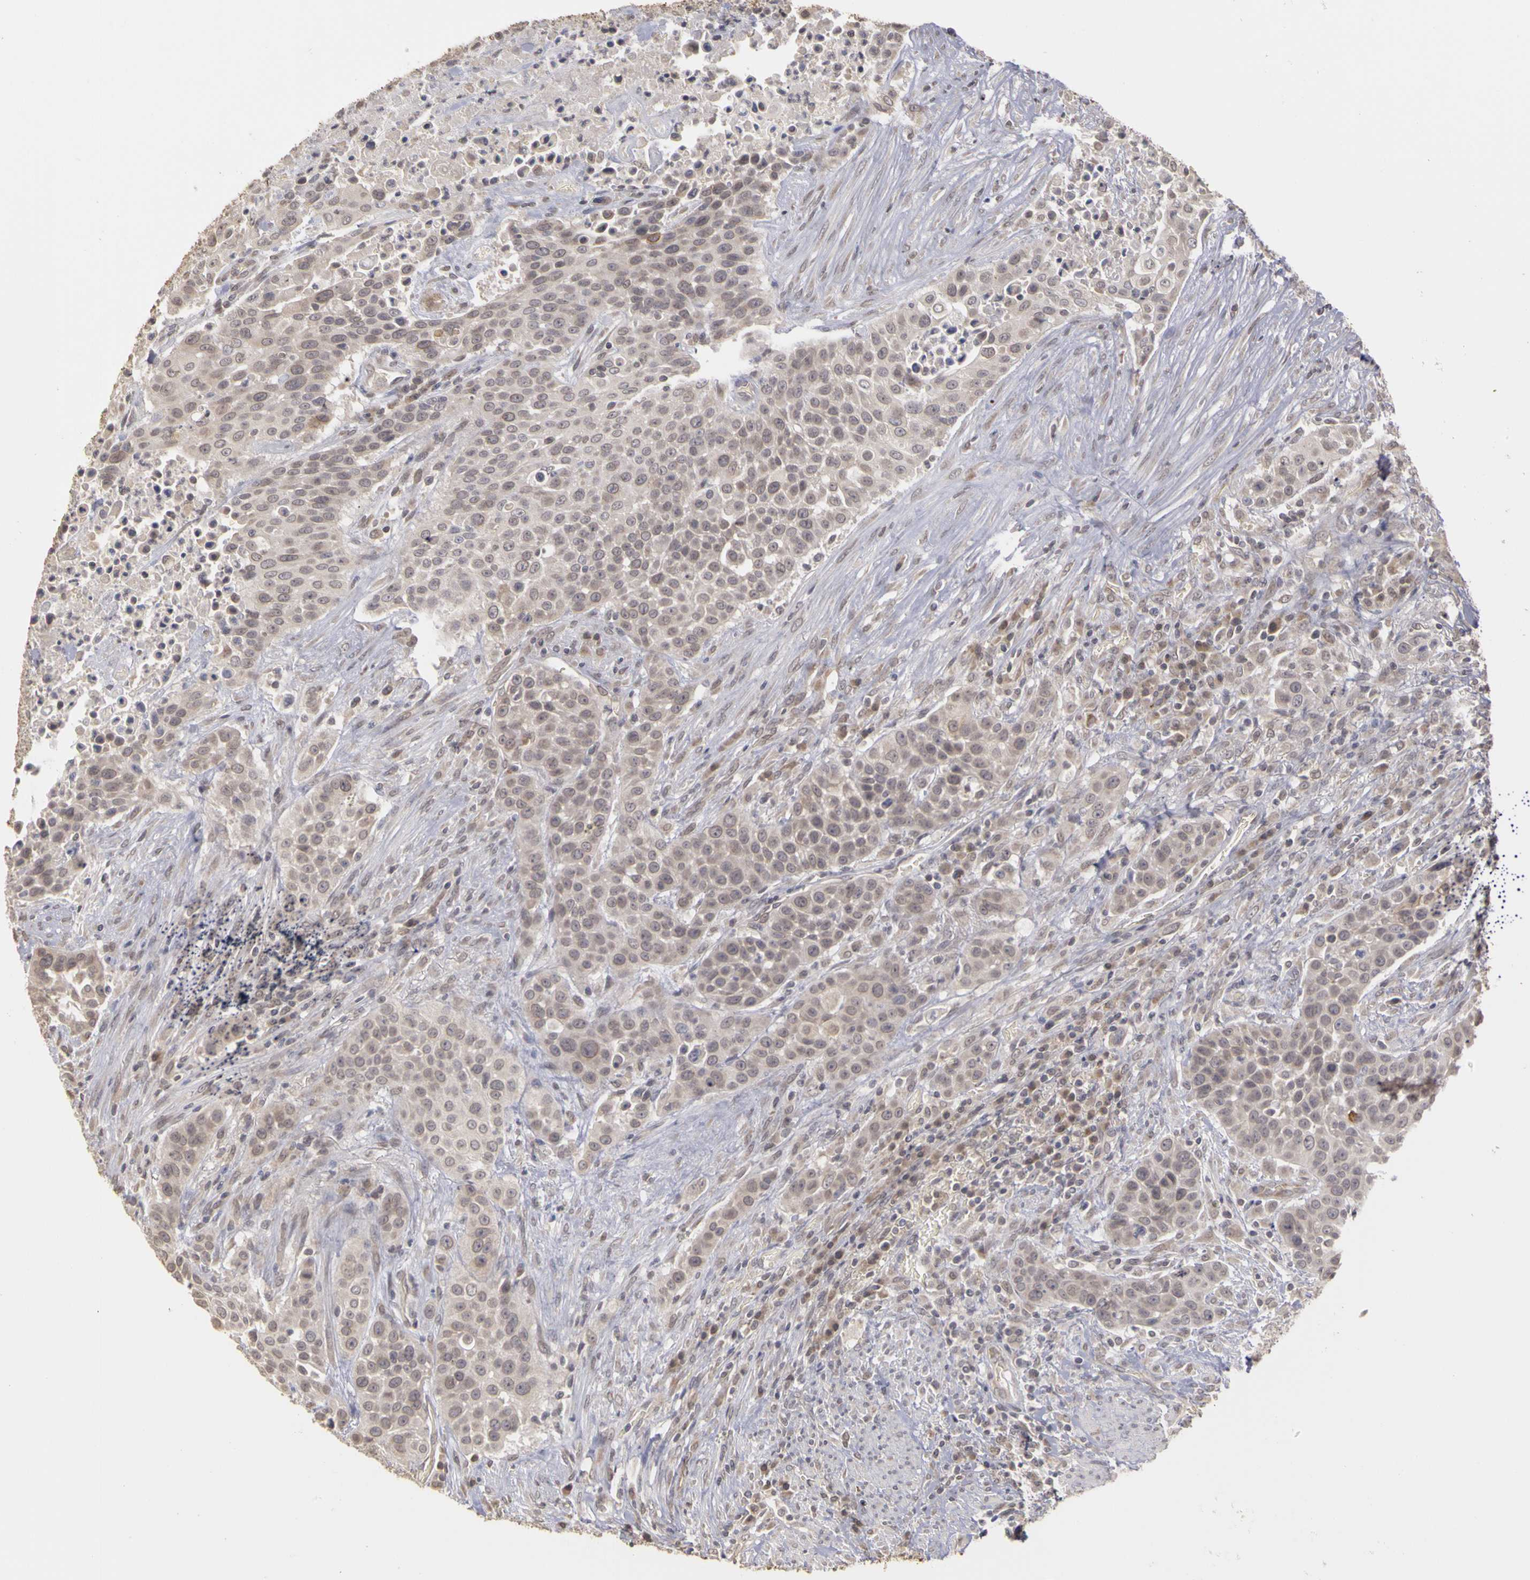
{"staining": {"intensity": "weak", "quantity": "25%-75%", "location": "cytoplasmic/membranous"}, "tissue": "urothelial cancer", "cell_type": "Tumor cells", "image_type": "cancer", "snomed": [{"axis": "morphology", "description": "Urothelial carcinoma, High grade"}, {"axis": "topography", "description": "Urinary bladder"}], "caption": "DAB (3,3'-diaminobenzidine) immunohistochemical staining of human urothelial cancer demonstrates weak cytoplasmic/membranous protein staining in about 25%-75% of tumor cells.", "gene": "FRMD7", "patient": {"sex": "male", "age": 74}}